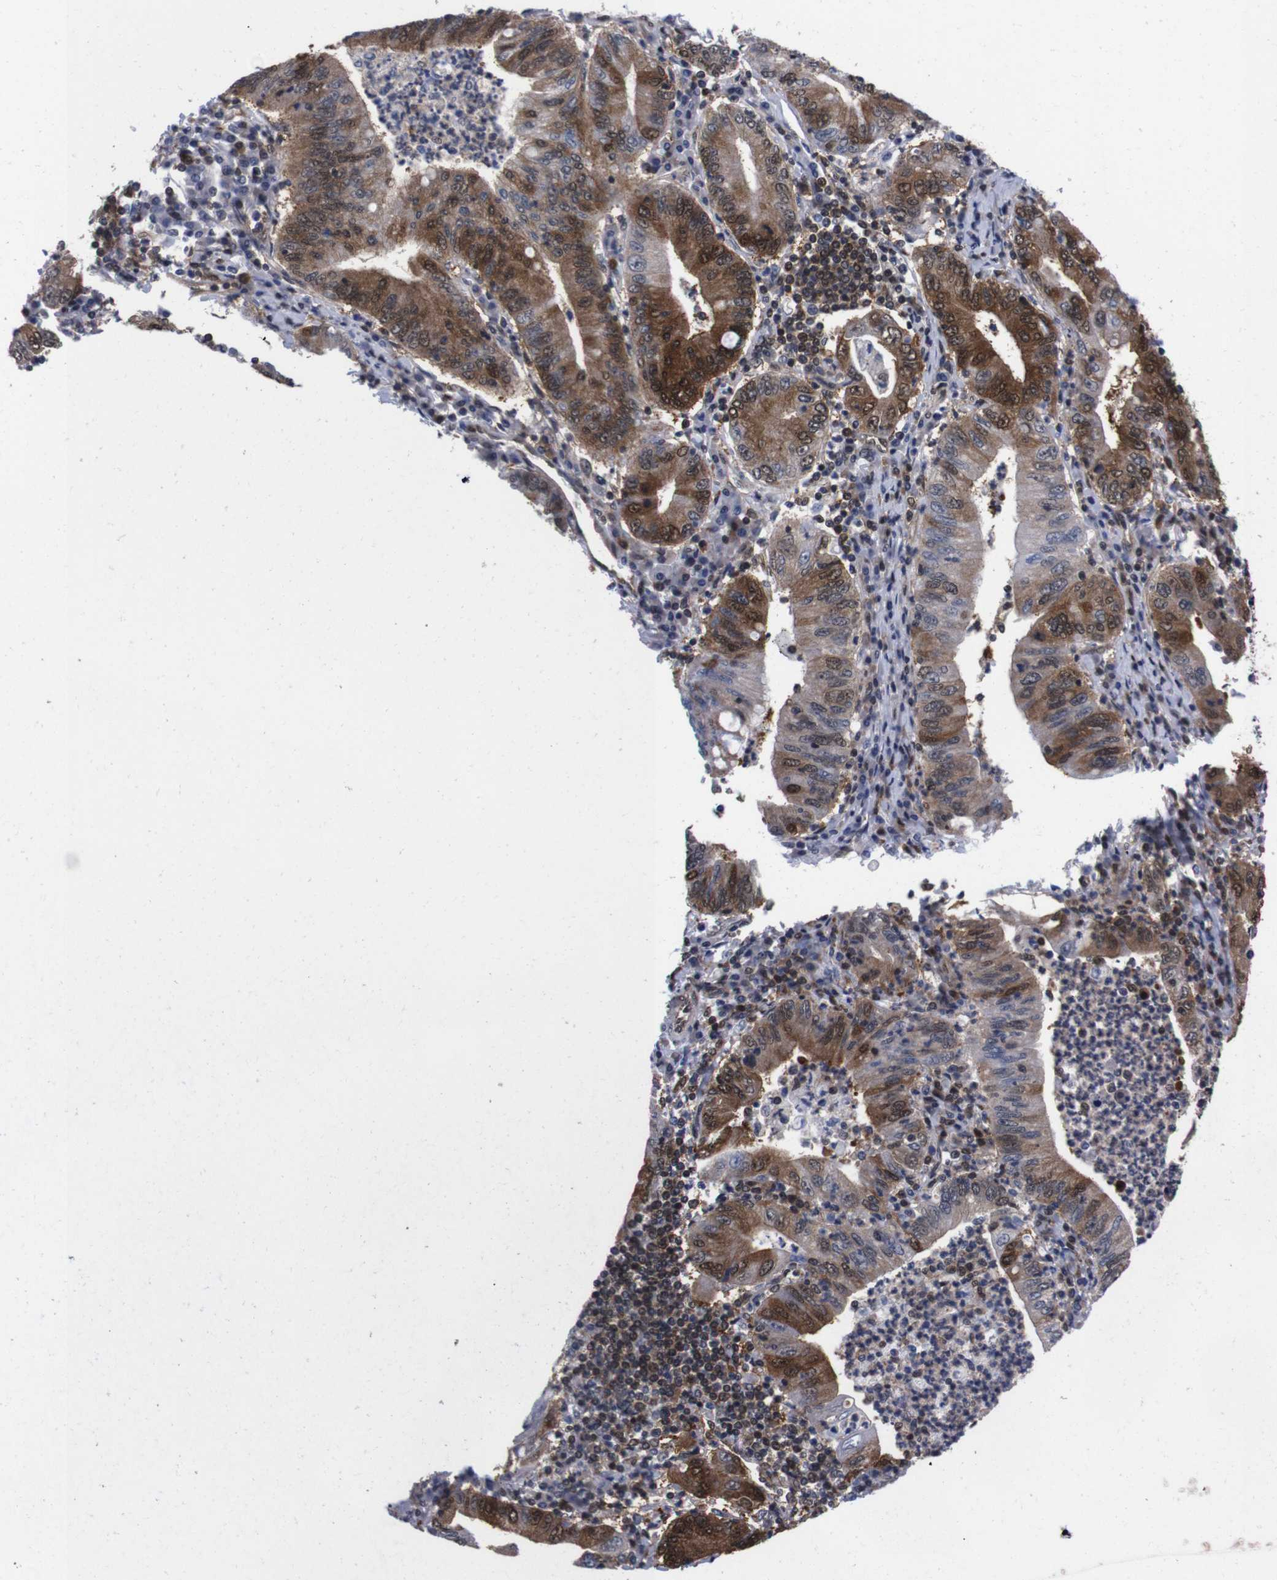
{"staining": {"intensity": "moderate", "quantity": ">75%", "location": "cytoplasmic/membranous,nuclear"}, "tissue": "stomach cancer", "cell_type": "Tumor cells", "image_type": "cancer", "snomed": [{"axis": "morphology", "description": "Normal tissue, NOS"}, {"axis": "morphology", "description": "Adenocarcinoma, NOS"}, {"axis": "topography", "description": "Esophagus"}, {"axis": "topography", "description": "Stomach, upper"}, {"axis": "topography", "description": "Peripheral nerve tissue"}], "caption": "Immunohistochemistry (IHC) of human stomach cancer exhibits medium levels of moderate cytoplasmic/membranous and nuclear positivity in approximately >75% of tumor cells. (Stains: DAB (3,3'-diaminobenzidine) in brown, nuclei in blue, Microscopy: brightfield microscopy at high magnification).", "gene": "UBQLN2", "patient": {"sex": "male", "age": 62}}